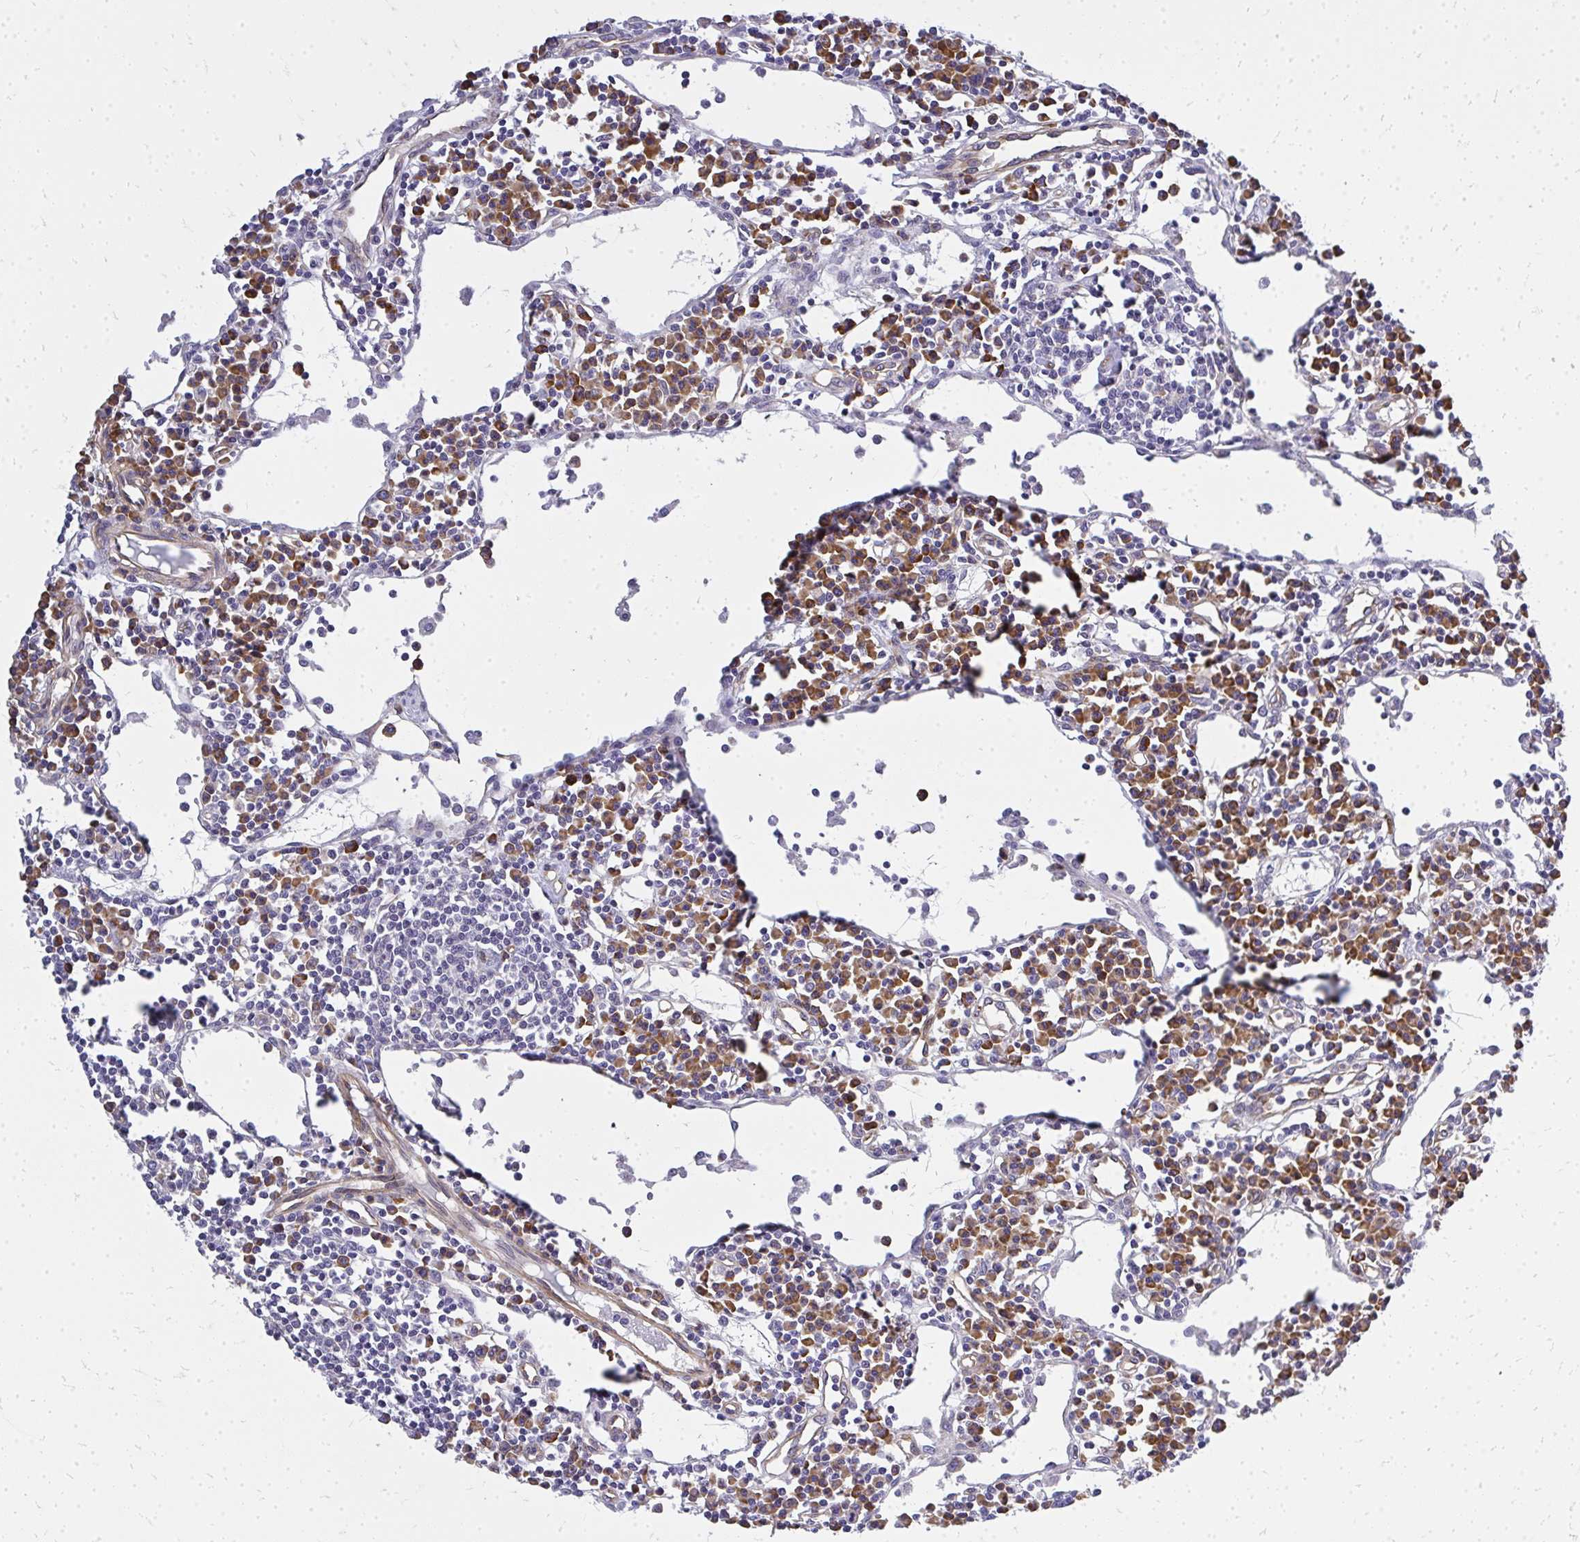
{"staining": {"intensity": "moderate", "quantity": "<25%", "location": "cytoplasmic/membranous"}, "tissue": "lymph node", "cell_type": "Germinal center cells", "image_type": "normal", "snomed": [{"axis": "morphology", "description": "Normal tissue, NOS"}, {"axis": "topography", "description": "Lymph node"}], "caption": "DAB immunohistochemical staining of unremarkable lymph node displays moderate cytoplasmic/membranous protein staining in approximately <25% of germinal center cells. (Brightfield microscopy of DAB IHC at high magnification).", "gene": "ENSG00000258472", "patient": {"sex": "female", "age": 78}}